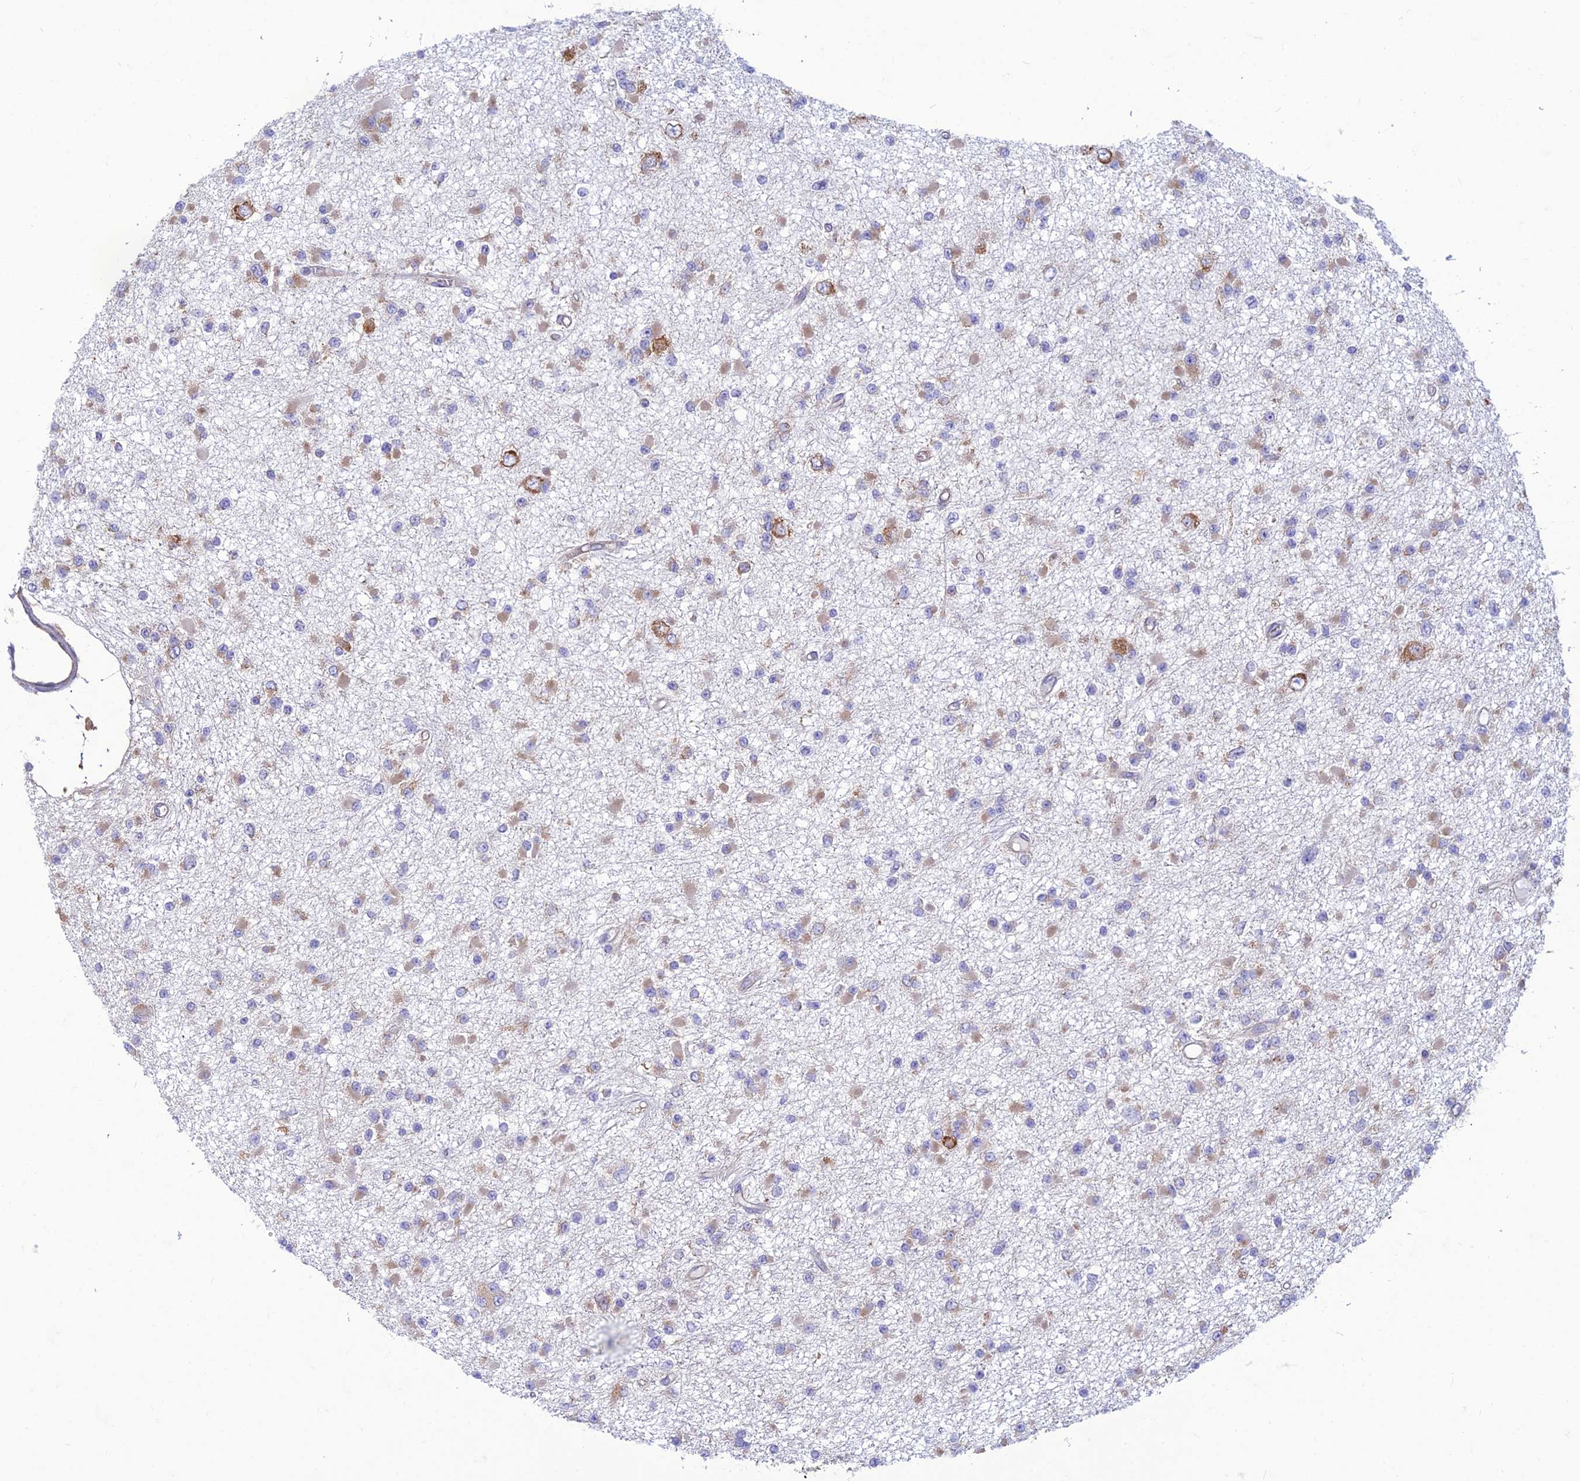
{"staining": {"intensity": "moderate", "quantity": "<25%", "location": "cytoplasmic/membranous"}, "tissue": "glioma", "cell_type": "Tumor cells", "image_type": "cancer", "snomed": [{"axis": "morphology", "description": "Glioma, malignant, Low grade"}, {"axis": "topography", "description": "Brain"}], "caption": "Protein staining exhibits moderate cytoplasmic/membranous staining in about <25% of tumor cells in malignant glioma (low-grade).", "gene": "RPL17-C18orf32", "patient": {"sex": "female", "age": 22}}